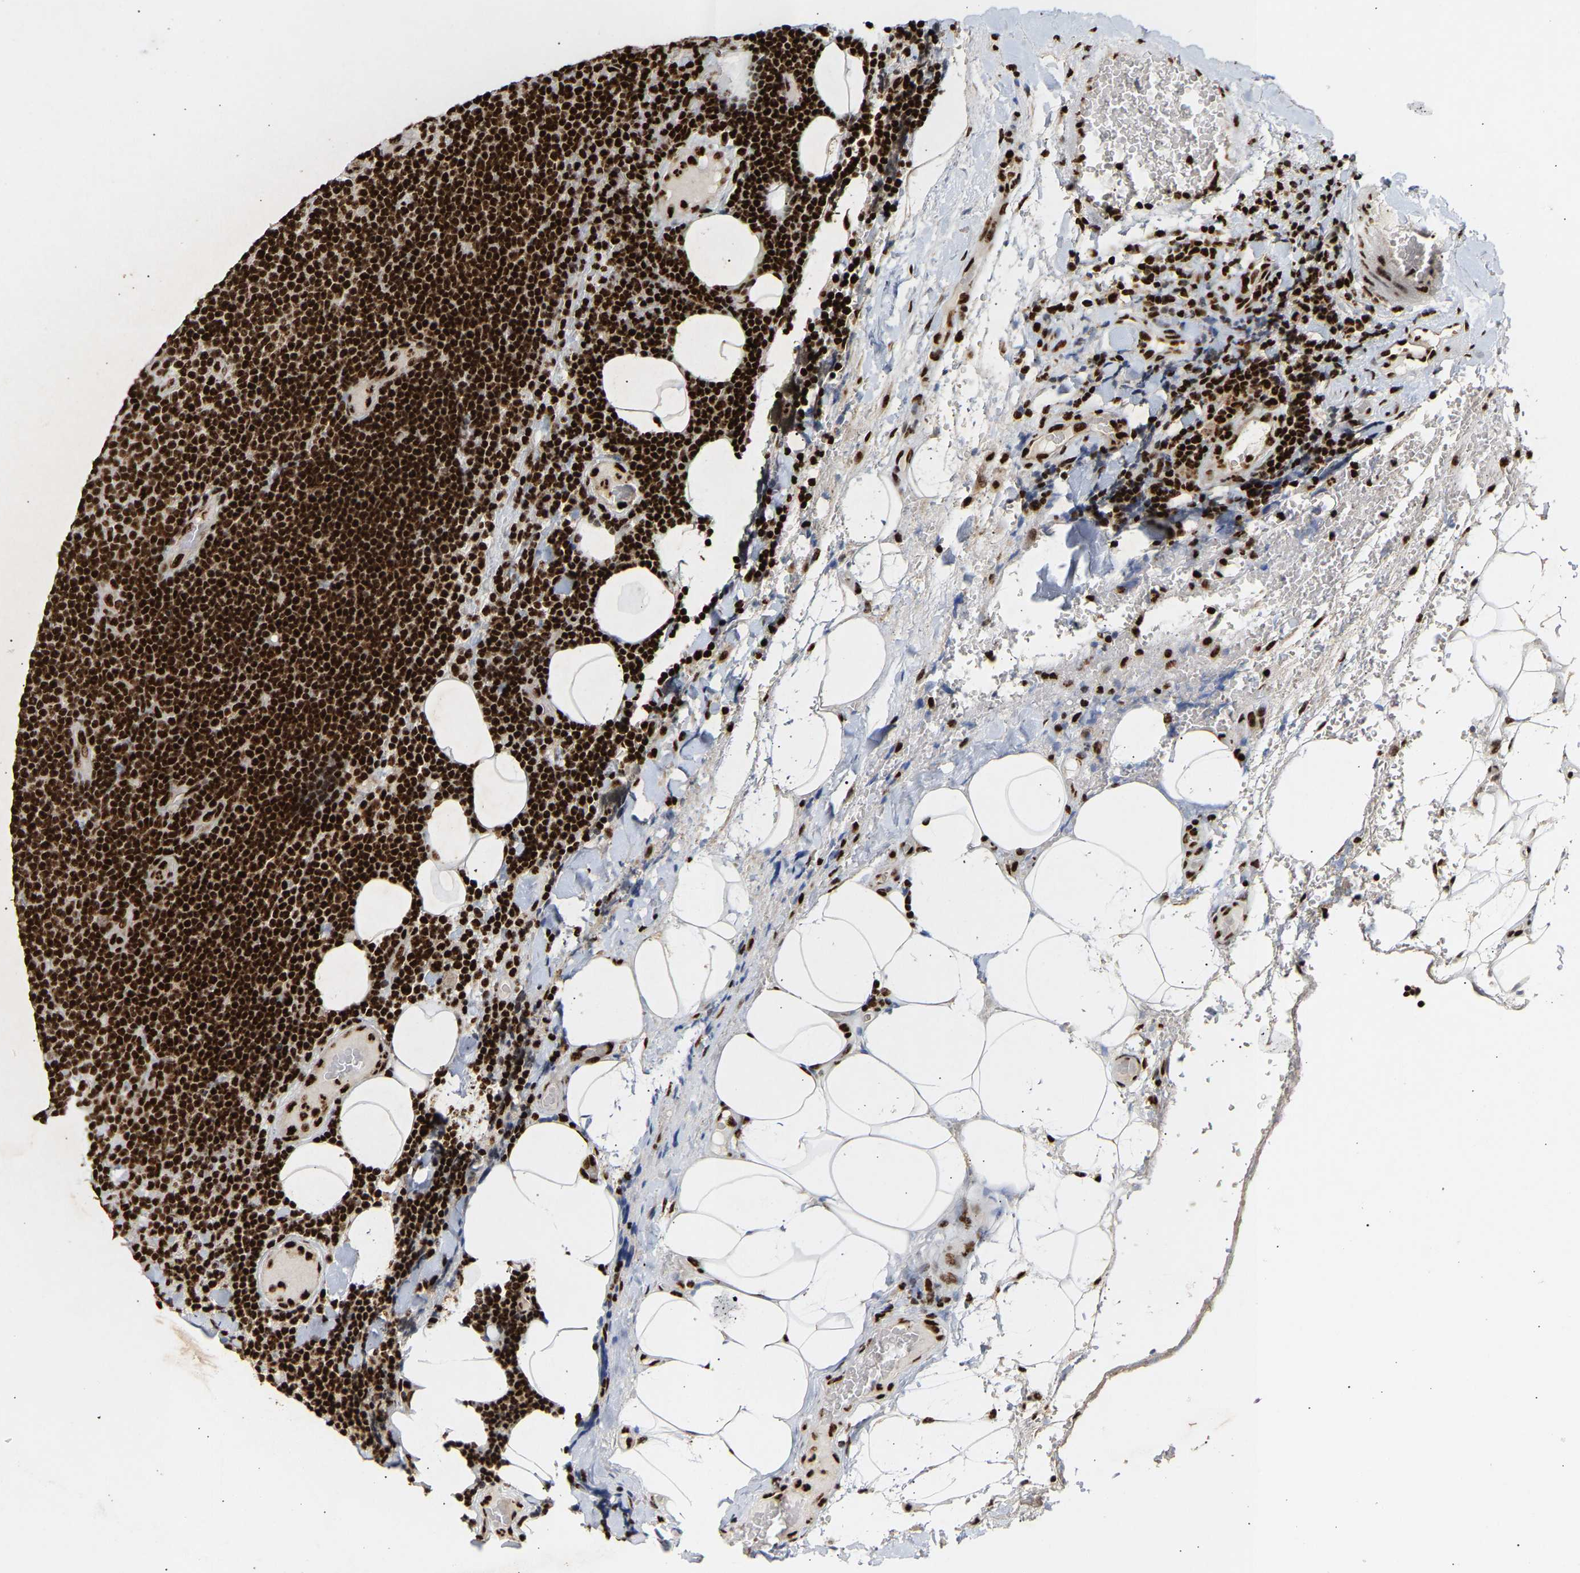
{"staining": {"intensity": "strong", "quantity": ">75%", "location": "nuclear"}, "tissue": "lymphoma", "cell_type": "Tumor cells", "image_type": "cancer", "snomed": [{"axis": "morphology", "description": "Malignant lymphoma, non-Hodgkin's type, Low grade"}, {"axis": "topography", "description": "Lymph node"}], "caption": "Lymphoma stained with IHC reveals strong nuclear staining in about >75% of tumor cells. The protein is shown in brown color, while the nuclei are stained blue.", "gene": "ALYREF", "patient": {"sex": "male", "age": 66}}